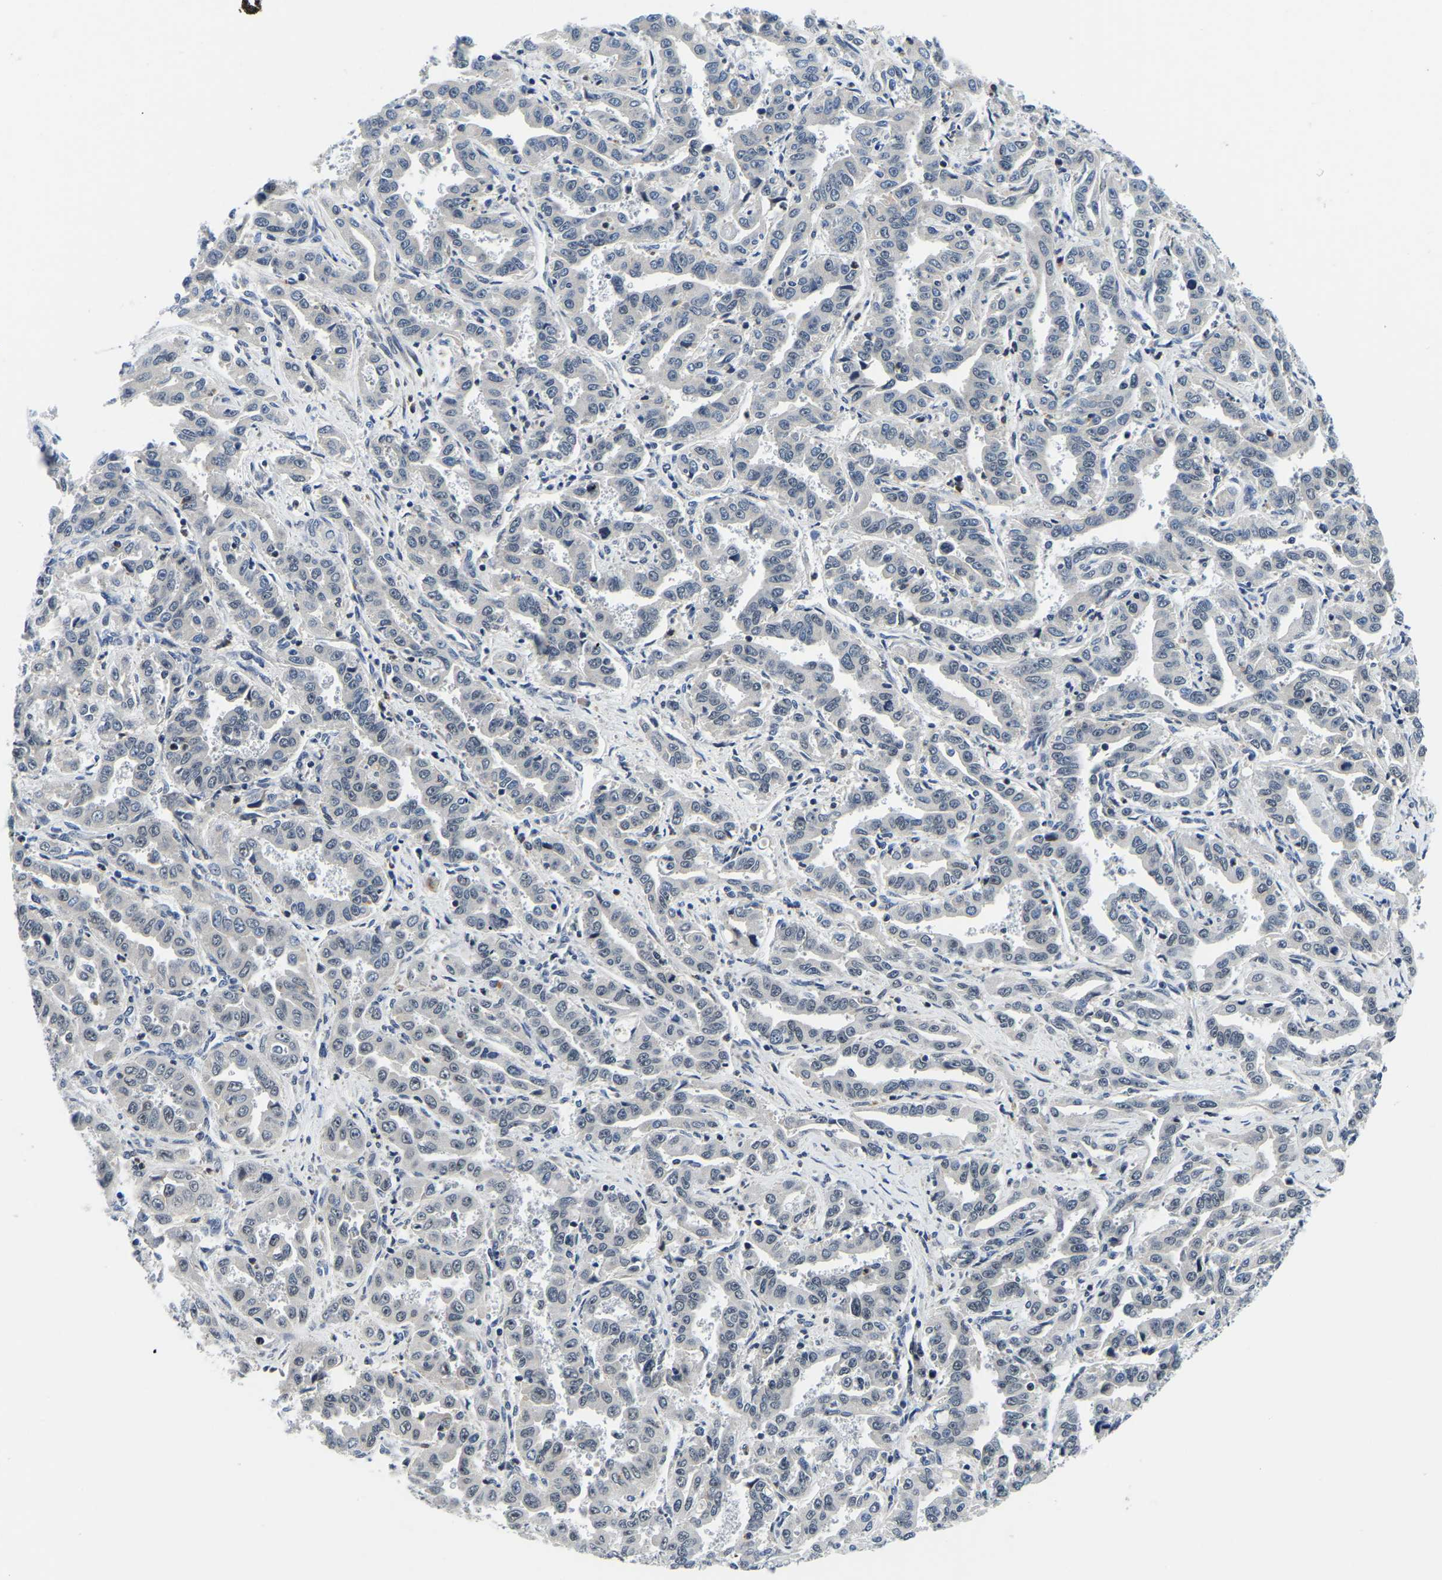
{"staining": {"intensity": "negative", "quantity": "none", "location": "none"}, "tissue": "liver cancer", "cell_type": "Tumor cells", "image_type": "cancer", "snomed": [{"axis": "morphology", "description": "Cholangiocarcinoma"}, {"axis": "topography", "description": "Liver"}], "caption": "Tumor cells are negative for brown protein staining in liver cholangiocarcinoma. The staining is performed using DAB brown chromogen with nuclei counter-stained in using hematoxylin.", "gene": "POLDIP3", "patient": {"sex": "male", "age": 59}}